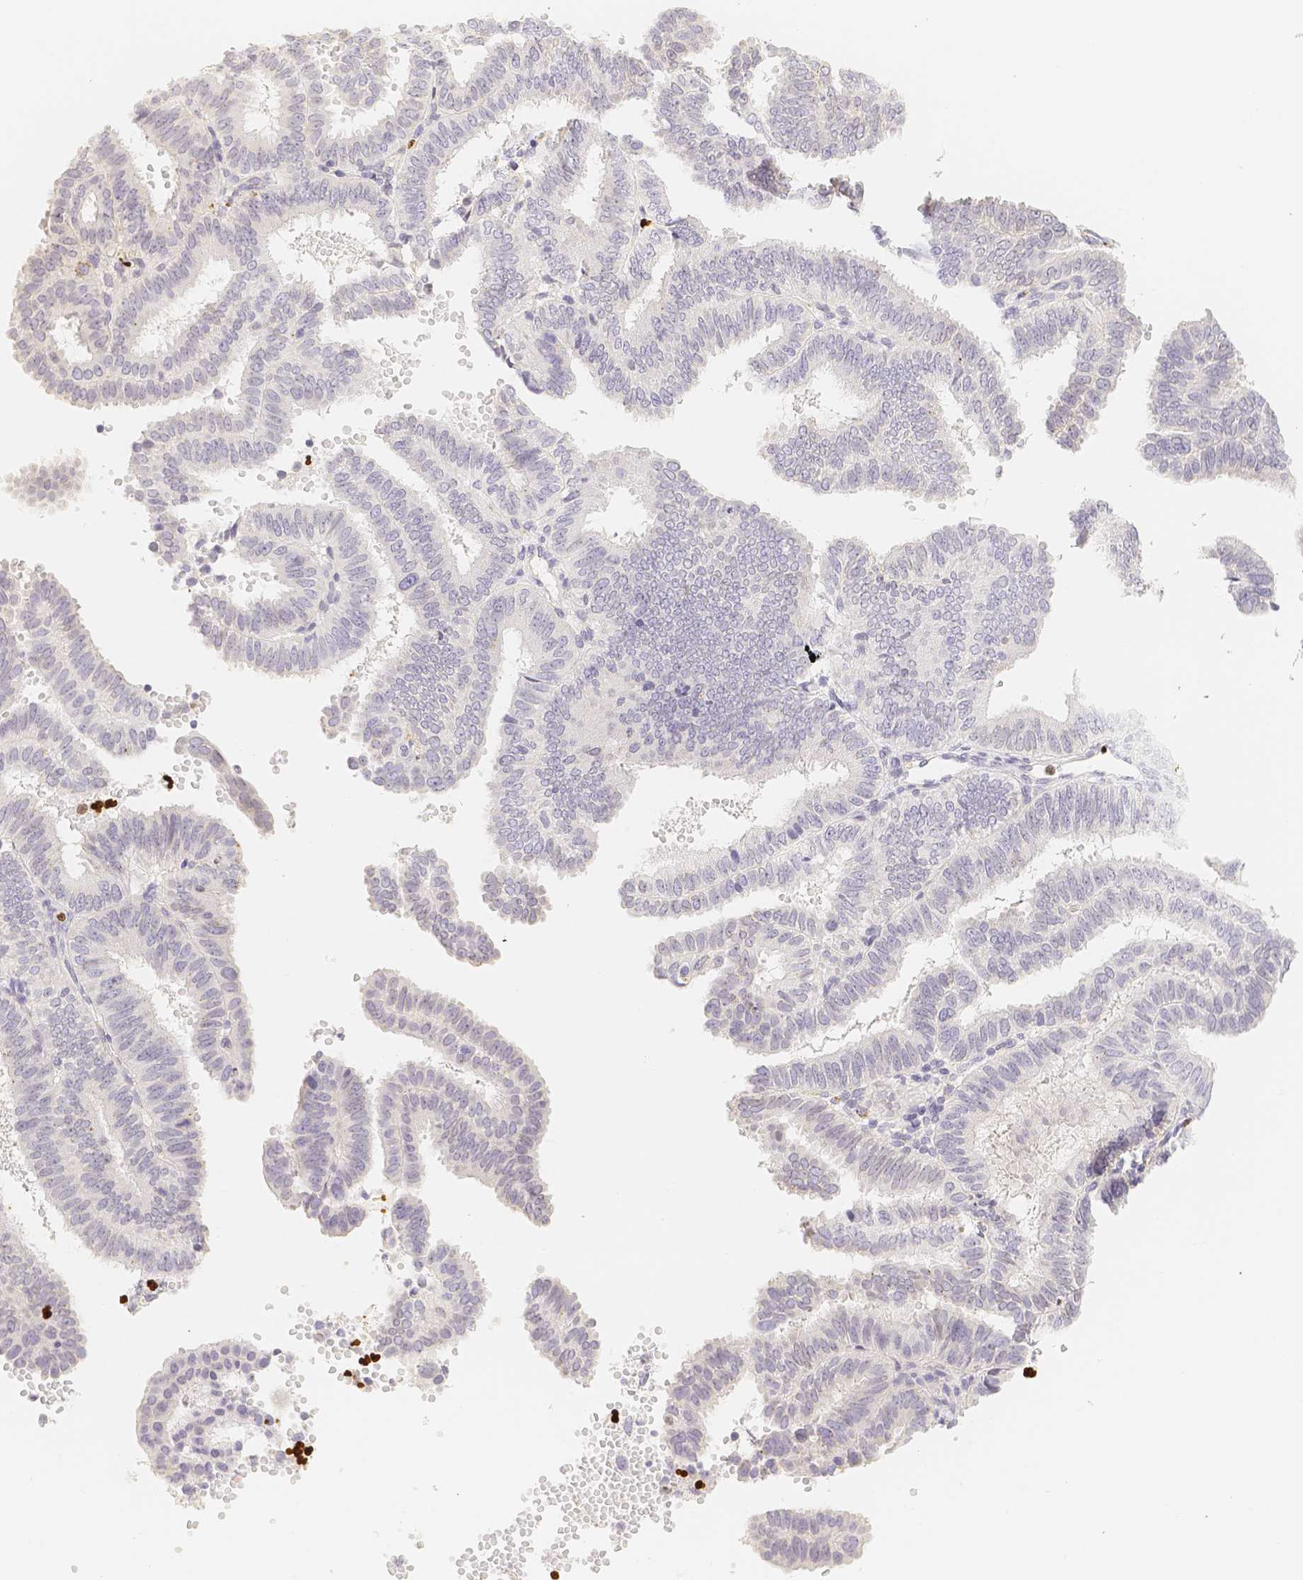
{"staining": {"intensity": "negative", "quantity": "none", "location": "none"}, "tissue": "endometrial cancer", "cell_type": "Tumor cells", "image_type": "cancer", "snomed": [{"axis": "morphology", "description": "Adenocarcinoma, NOS"}, {"axis": "topography", "description": "Endometrium"}], "caption": "Endometrial adenocarcinoma was stained to show a protein in brown. There is no significant positivity in tumor cells.", "gene": "PADI4", "patient": {"sex": "female", "age": 58}}